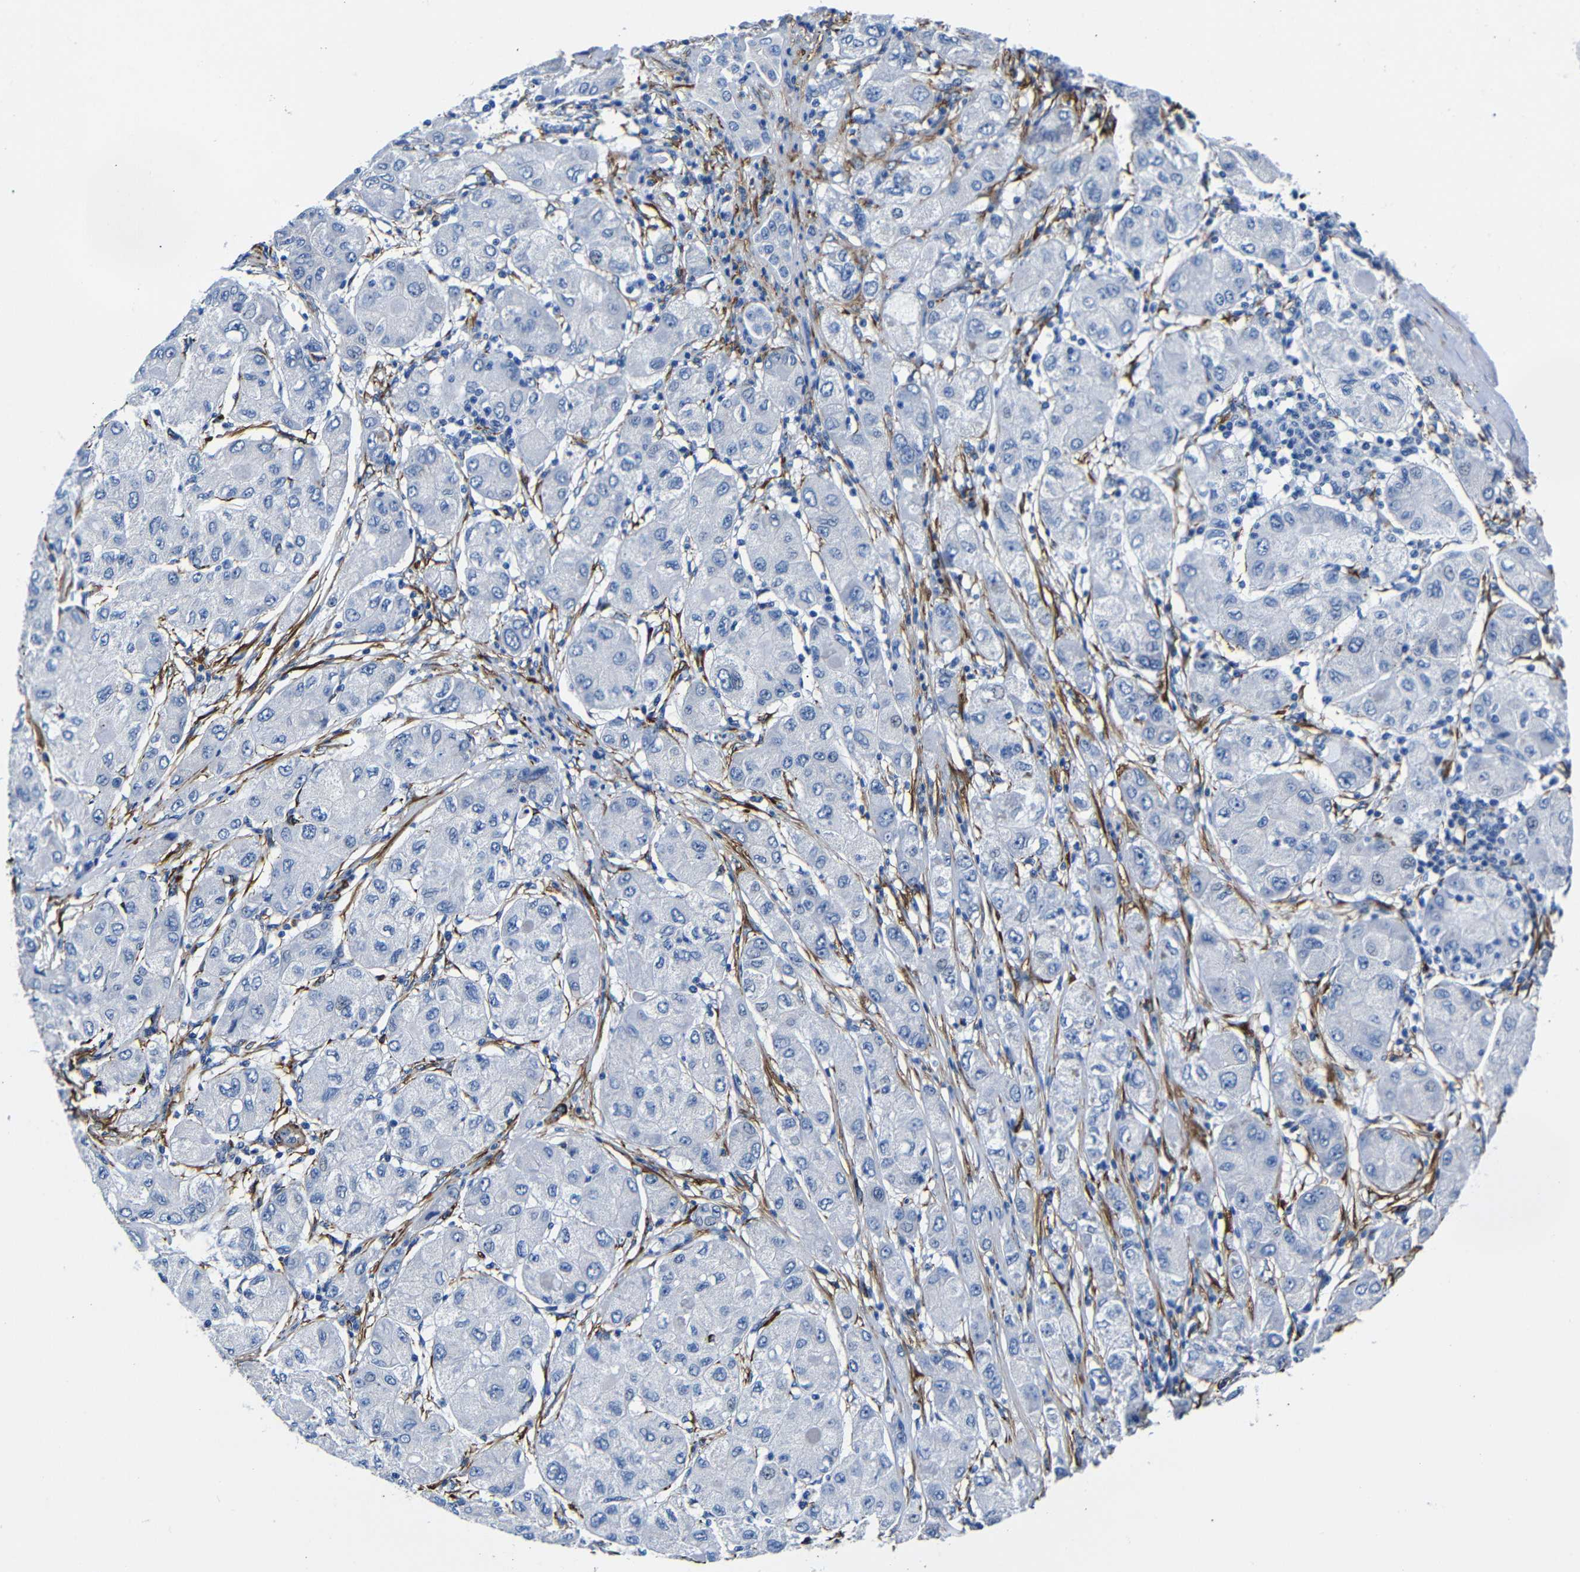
{"staining": {"intensity": "negative", "quantity": "none", "location": "none"}, "tissue": "liver cancer", "cell_type": "Tumor cells", "image_type": "cancer", "snomed": [{"axis": "morphology", "description": "Carcinoma, Hepatocellular, NOS"}, {"axis": "topography", "description": "Liver"}], "caption": "A micrograph of human liver cancer (hepatocellular carcinoma) is negative for staining in tumor cells. The staining was performed using DAB to visualize the protein expression in brown, while the nuclei were stained in blue with hematoxylin (Magnification: 20x).", "gene": "LRIG1", "patient": {"sex": "male", "age": 80}}